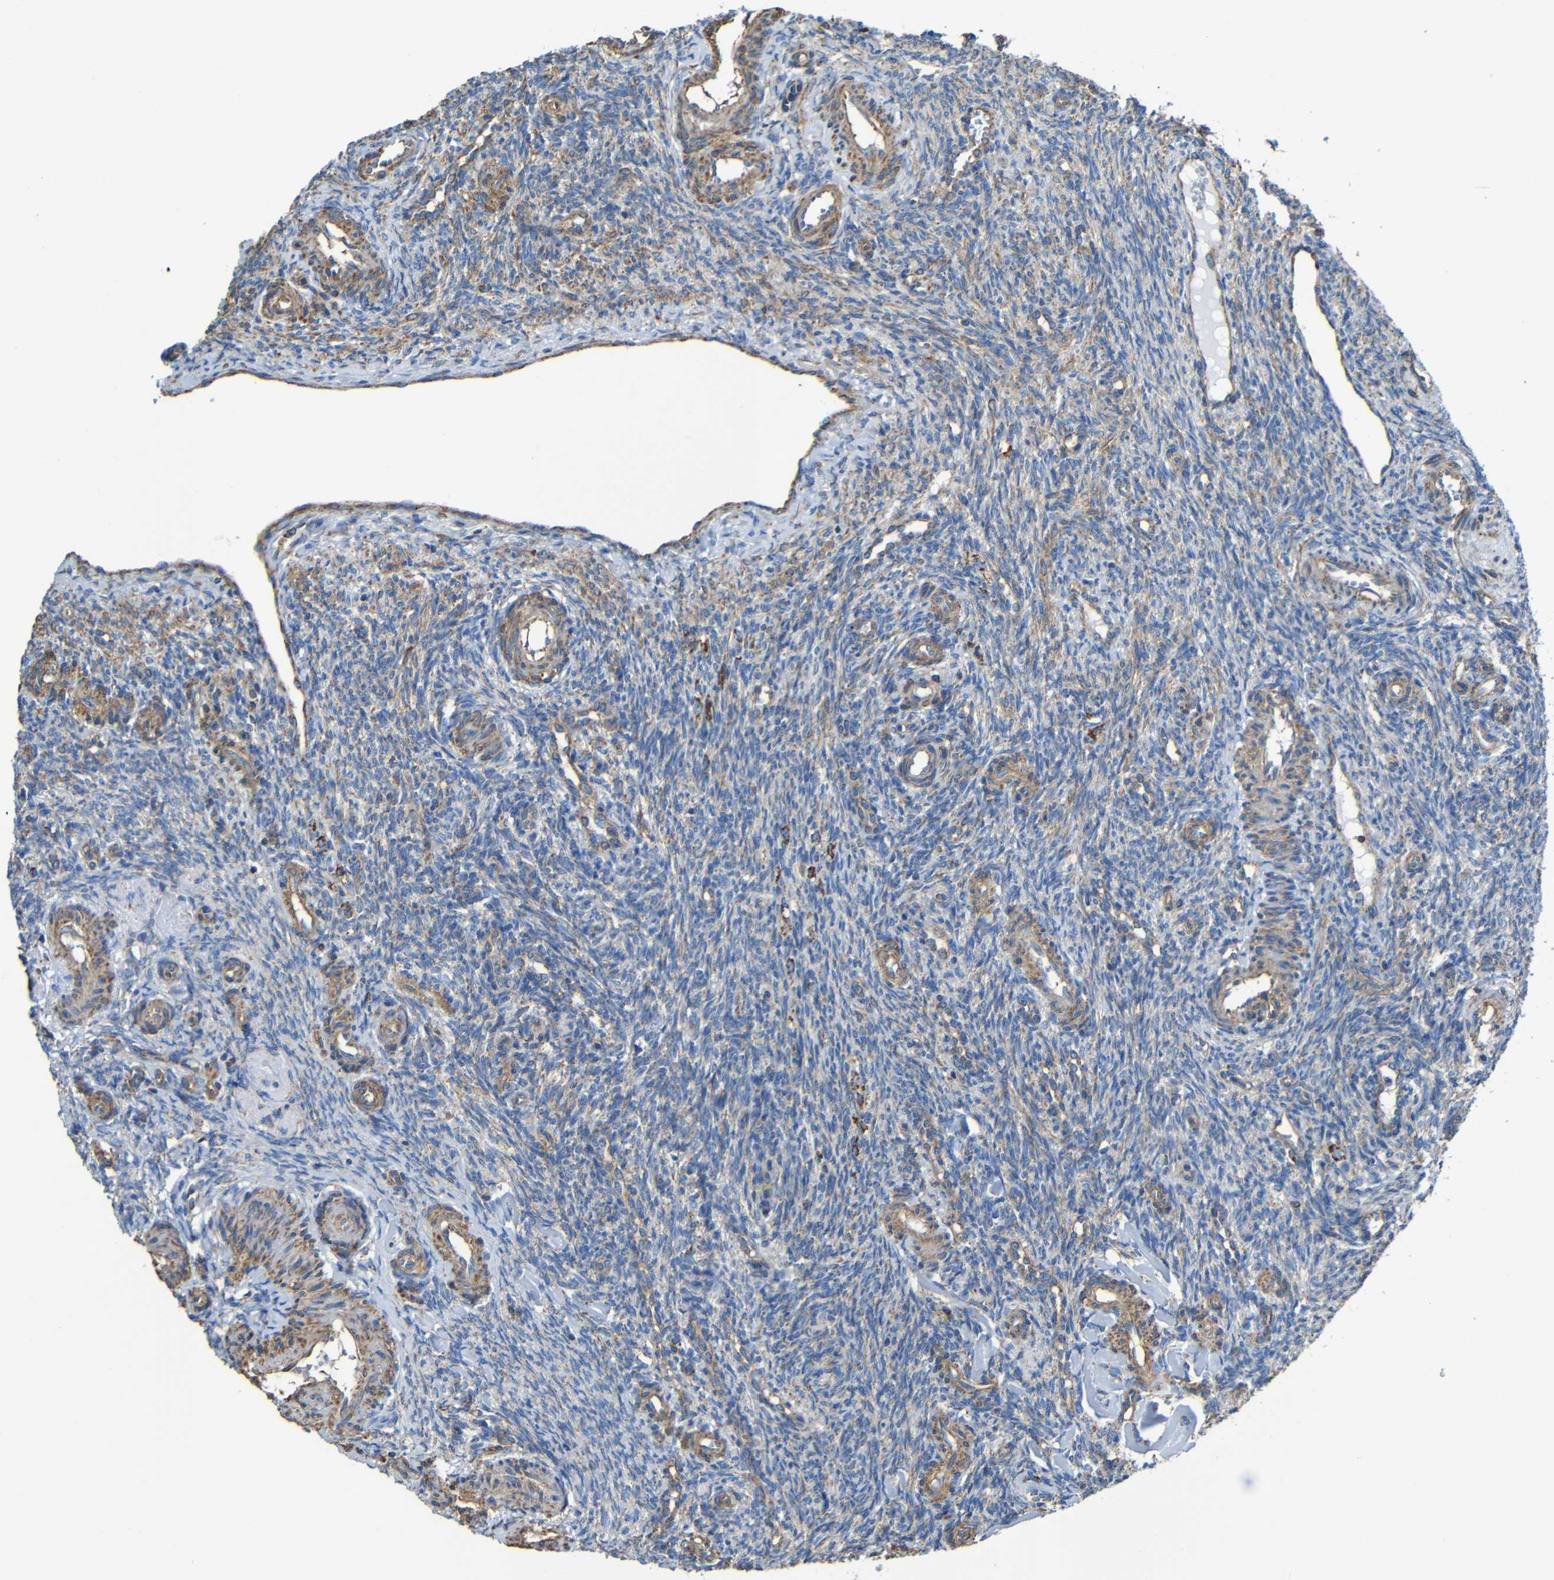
{"staining": {"intensity": "weak", "quantity": ">75%", "location": "cytoplasmic/membranous"}, "tissue": "ovary", "cell_type": "Ovarian stroma cells", "image_type": "normal", "snomed": [{"axis": "morphology", "description": "Normal tissue, NOS"}, {"axis": "topography", "description": "Ovary"}], "caption": "Immunohistochemistry staining of benign ovary, which exhibits low levels of weak cytoplasmic/membranous staining in about >75% of ovarian stroma cells indicating weak cytoplasmic/membranous protein staining. The staining was performed using DAB (brown) for protein detection and nuclei were counterstained in hematoxylin (blue).", "gene": "INTS6L", "patient": {"sex": "female", "age": 41}}